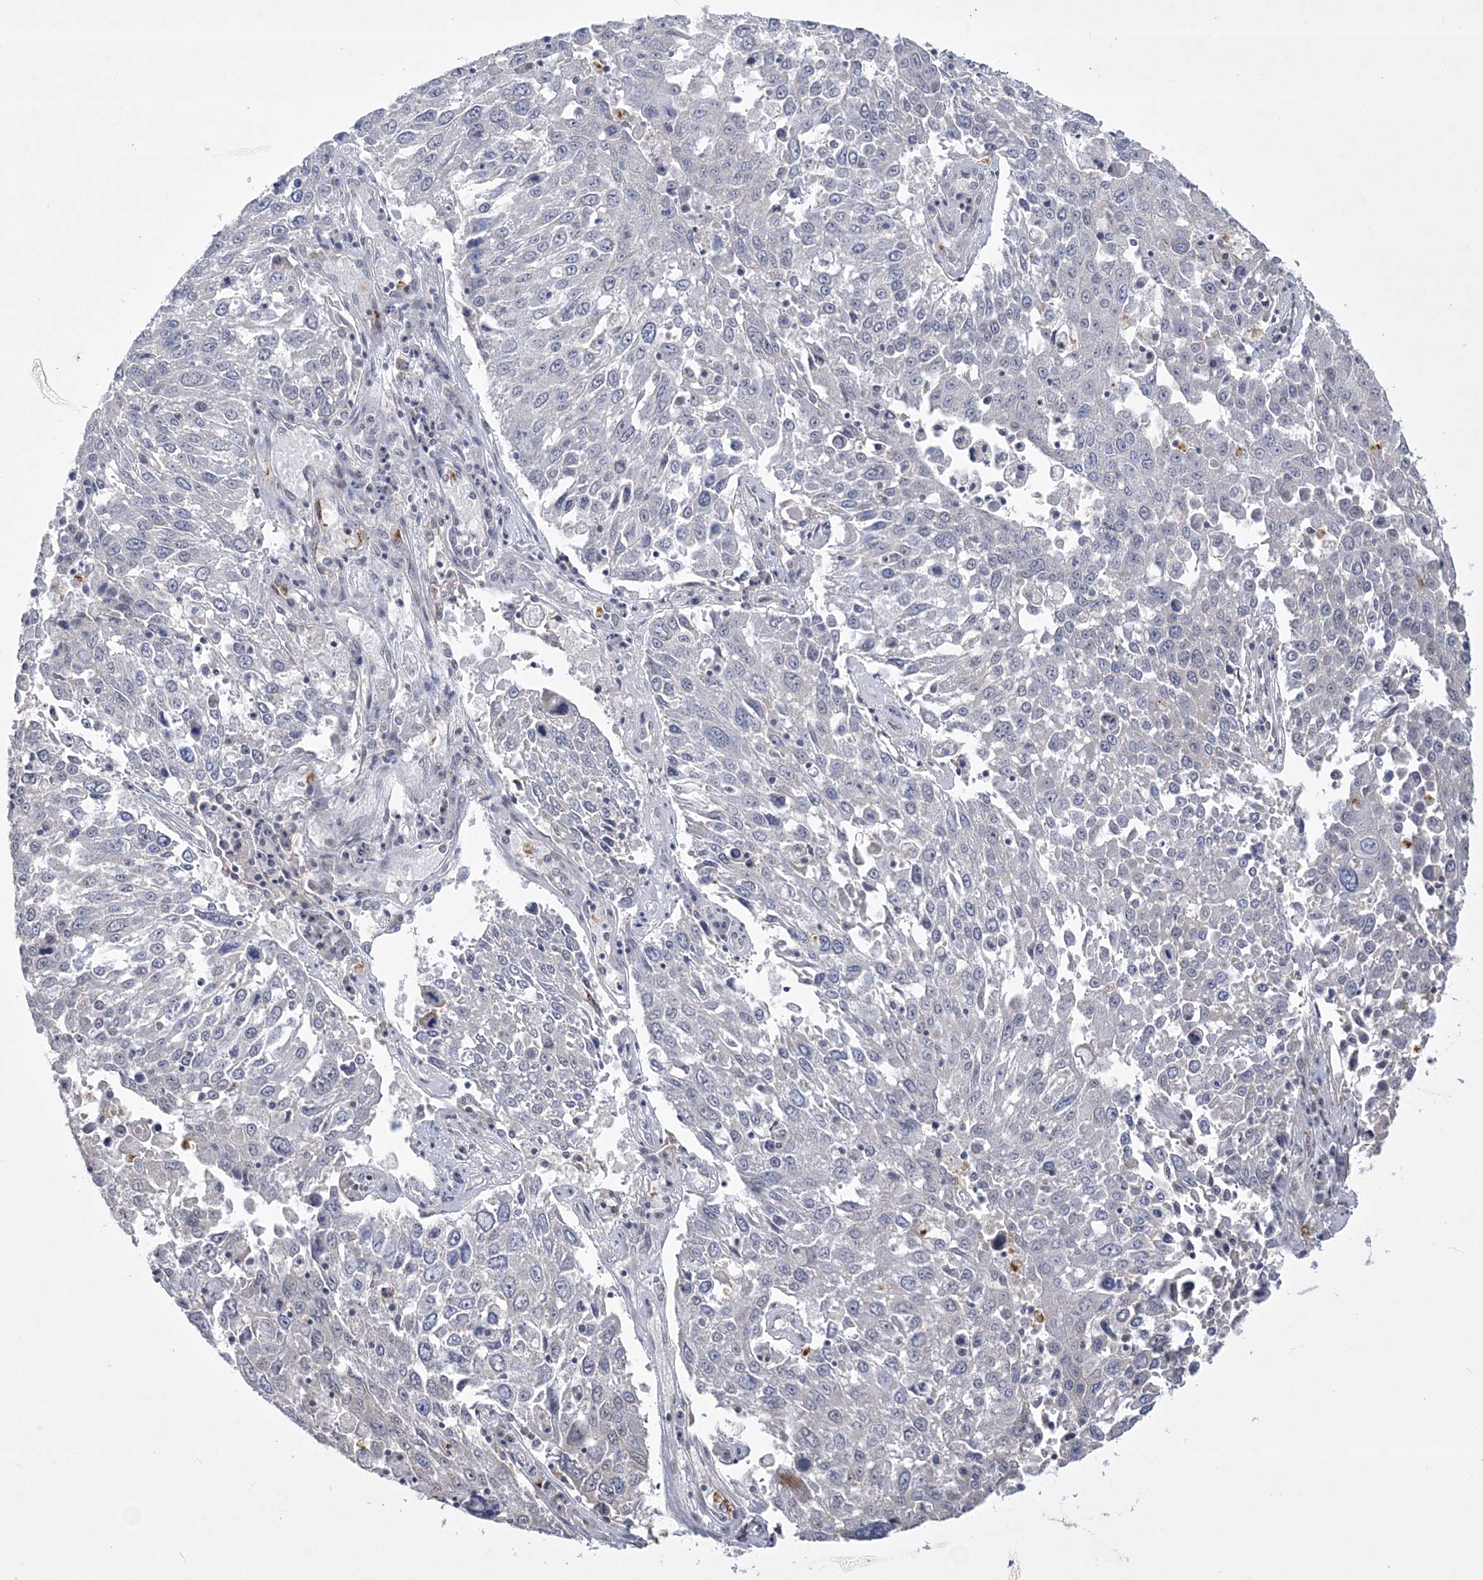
{"staining": {"intensity": "negative", "quantity": "none", "location": "none"}, "tissue": "lung cancer", "cell_type": "Tumor cells", "image_type": "cancer", "snomed": [{"axis": "morphology", "description": "Squamous cell carcinoma, NOS"}, {"axis": "topography", "description": "Lung"}], "caption": "High power microscopy micrograph of an IHC image of squamous cell carcinoma (lung), revealing no significant positivity in tumor cells.", "gene": "DPCD", "patient": {"sex": "male", "age": 65}}